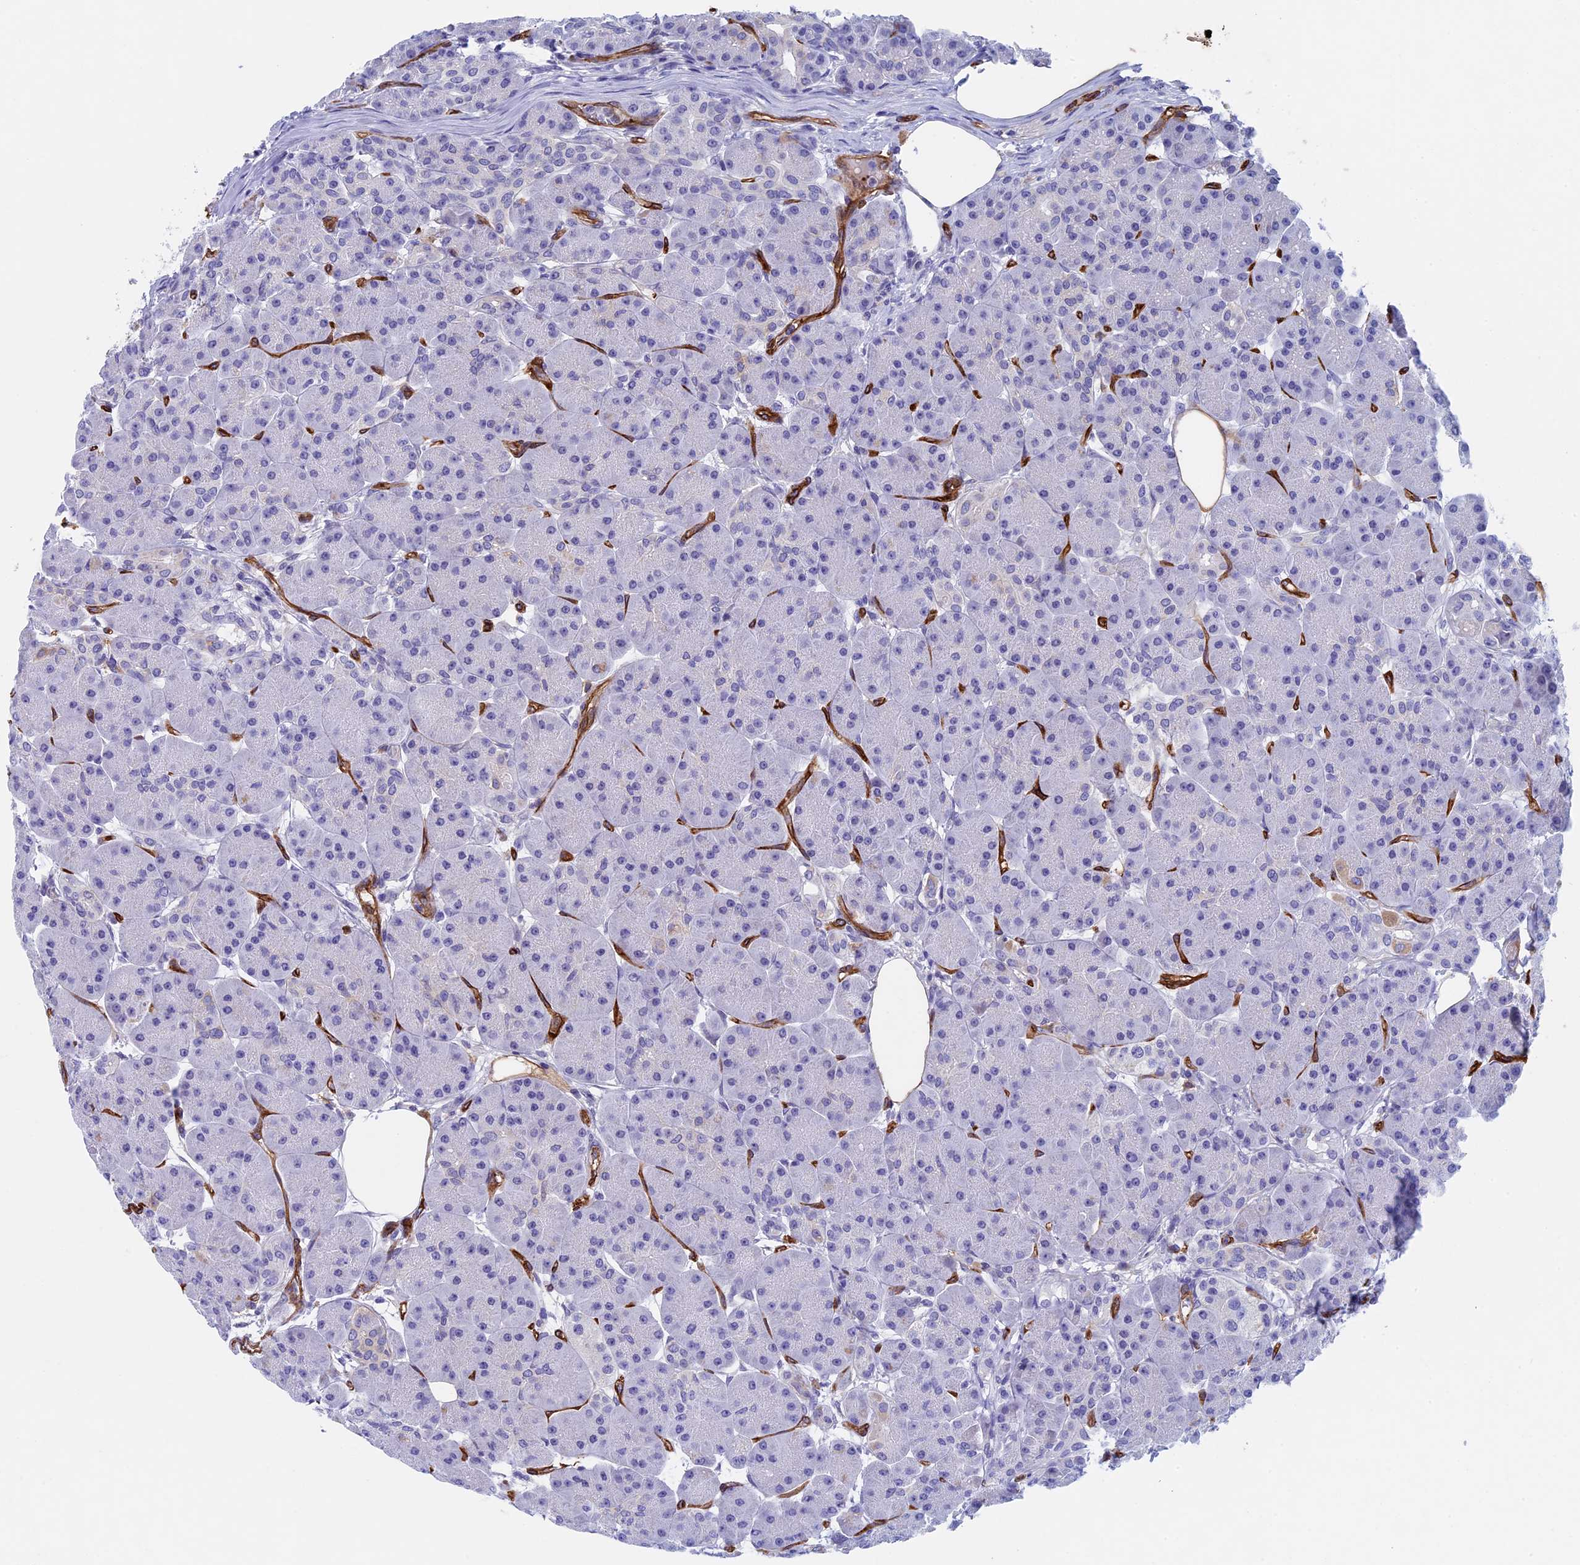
{"staining": {"intensity": "negative", "quantity": "none", "location": "none"}, "tissue": "pancreas", "cell_type": "Exocrine glandular cells", "image_type": "normal", "snomed": [{"axis": "morphology", "description": "Normal tissue, NOS"}, {"axis": "topography", "description": "Pancreas"}], "caption": "DAB (3,3'-diaminobenzidine) immunohistochemical staining of unremarkable human pancreas demonstrates no significant positivity in exocrine glandular cells.", "gene": "INSYN1", "patient": {"sex": "male", "age": 63}}